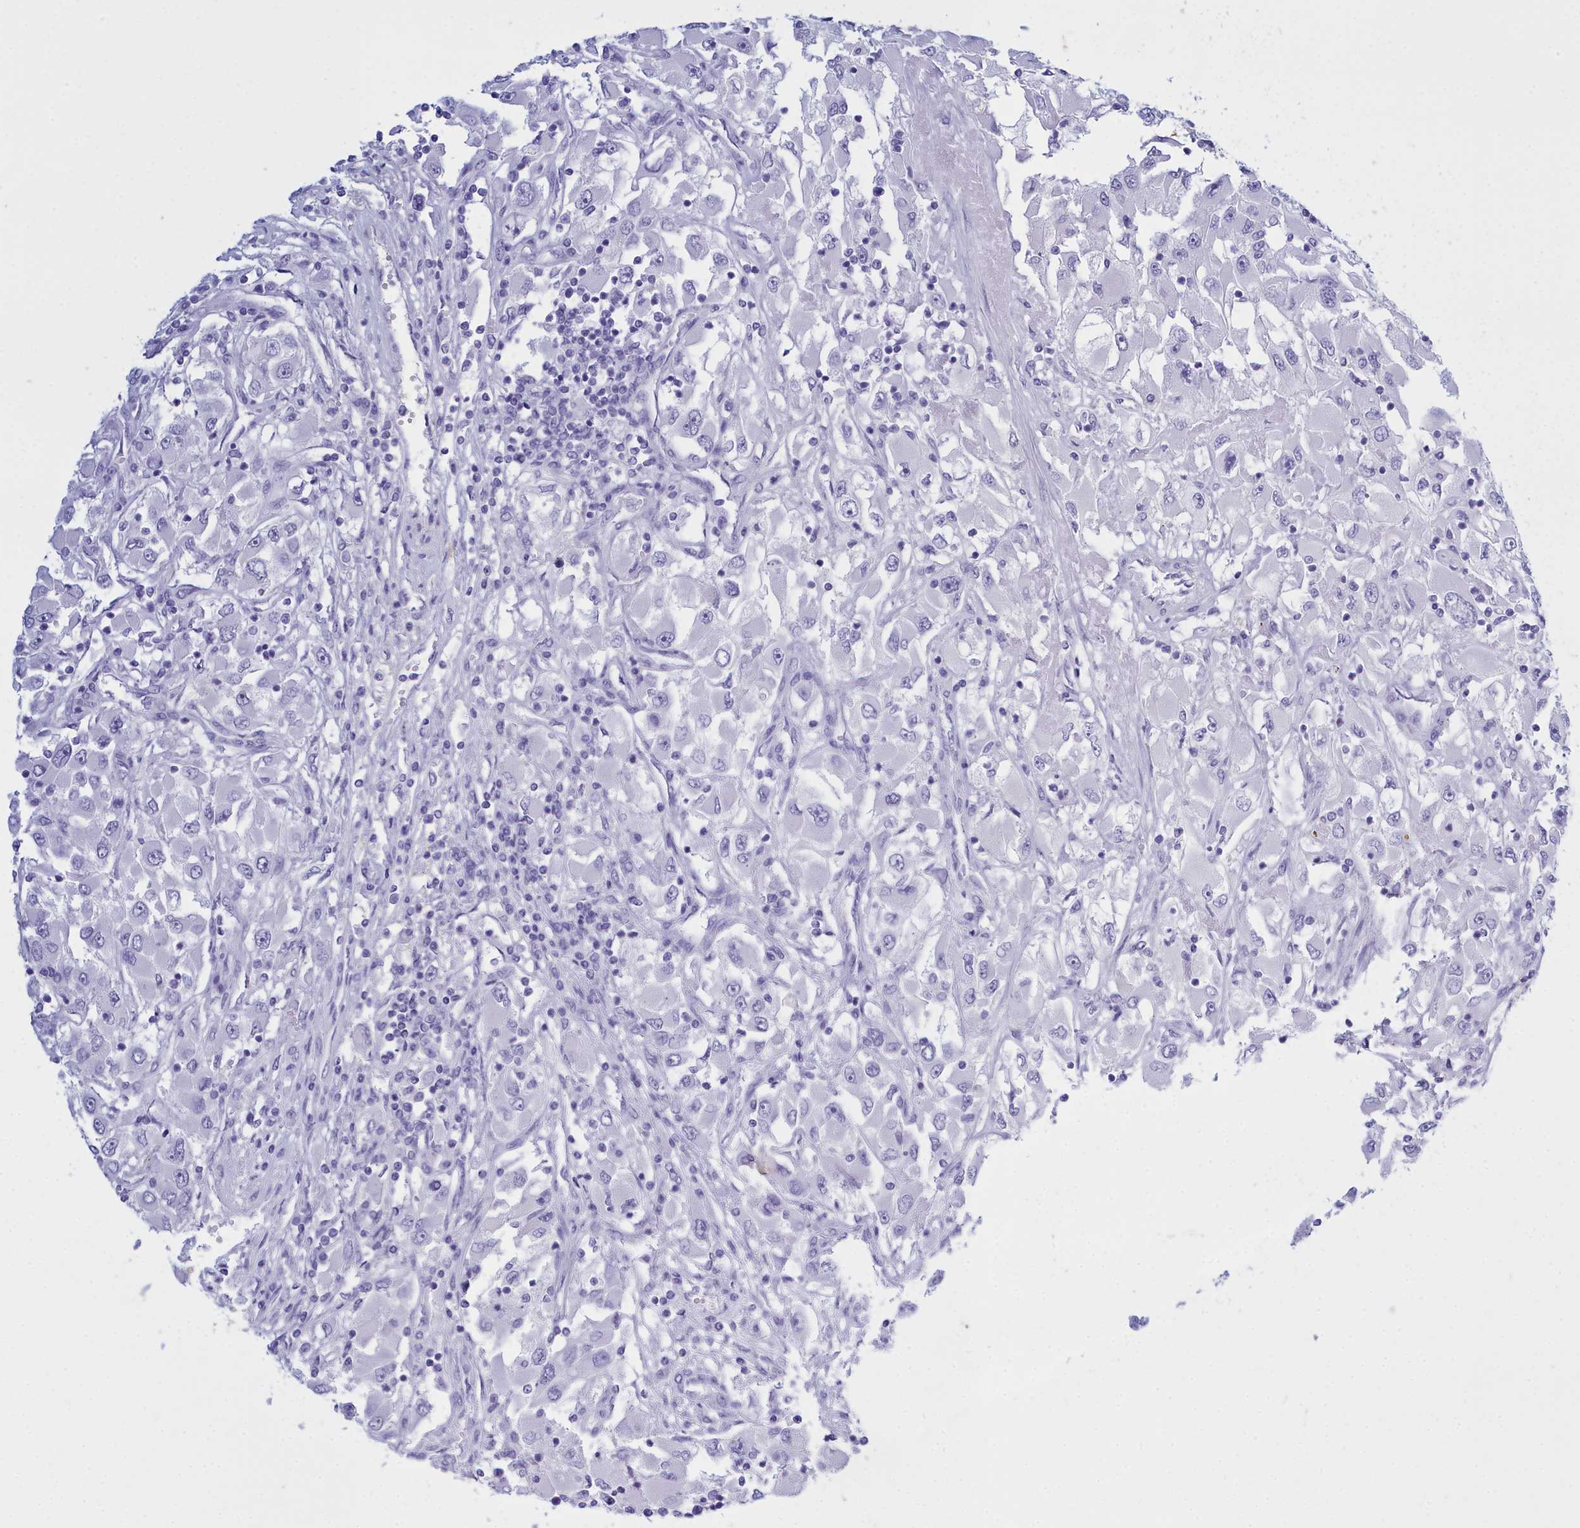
{"staining": {"intensity": "negative", "quantity": "none", "location": "none"}, "tissue": "renal cancer", "cell_type": "Tumor cells", "image_type": "cancer", "snomed": [{"axis": "morphology", "description": "Adenocarcinoma, NOS"}, {"axis": "topography", "description": "Kidney"}], "caption": "The image exhibits no staining of tumor cells in renal cancer (adenocarcinoma). Brightfield microscopy of immunohistochemistry stained with DAB (brown) and hematoxylin (blue), captured at high magnification.", "gene": "TMEM97", "patient": {"sex": "female", "age": 52}}